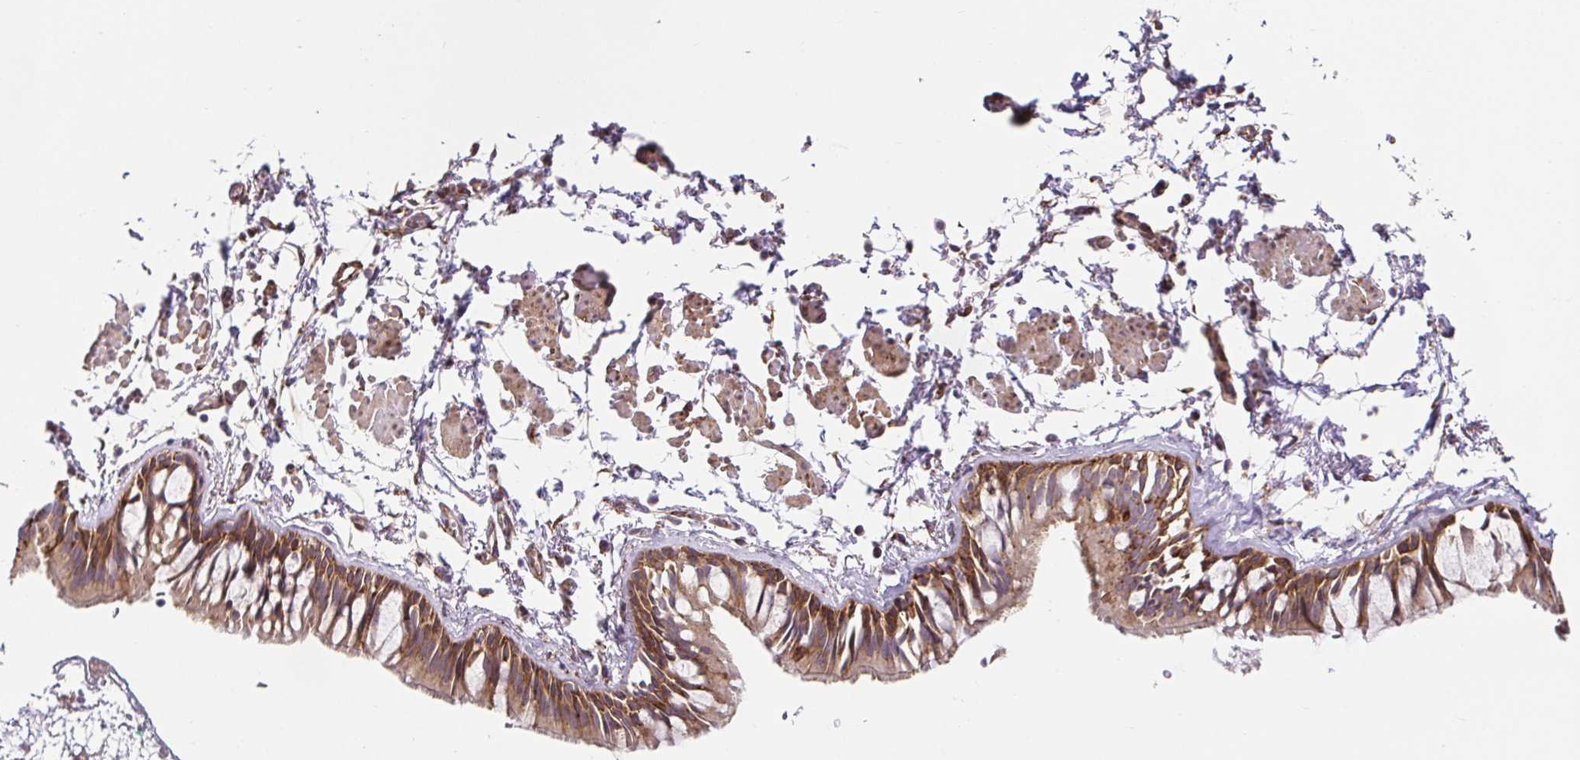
{"staining": {"intensity": "moderate", "quantity": ">75%", "location": "cytoplasmic/membranous"}, "tissue": "bronchus", "cell_type": "Respiratory epithelial cells", "image_type": "normal", "snomed": [{"axis": "morphology", "description": "Normal tissue, NOS"}, {"axis": "topography", "description": "Bronchus"}], "caption": "Unremarkable bronchus was stained to show a protein in brown. There is medium levels of moderate cytoplasmic/membranous positivity in about >75% of respiratory epithelial cells.", "gene": "LYPD5", "patient": {"sex": "female", "age": 59}}